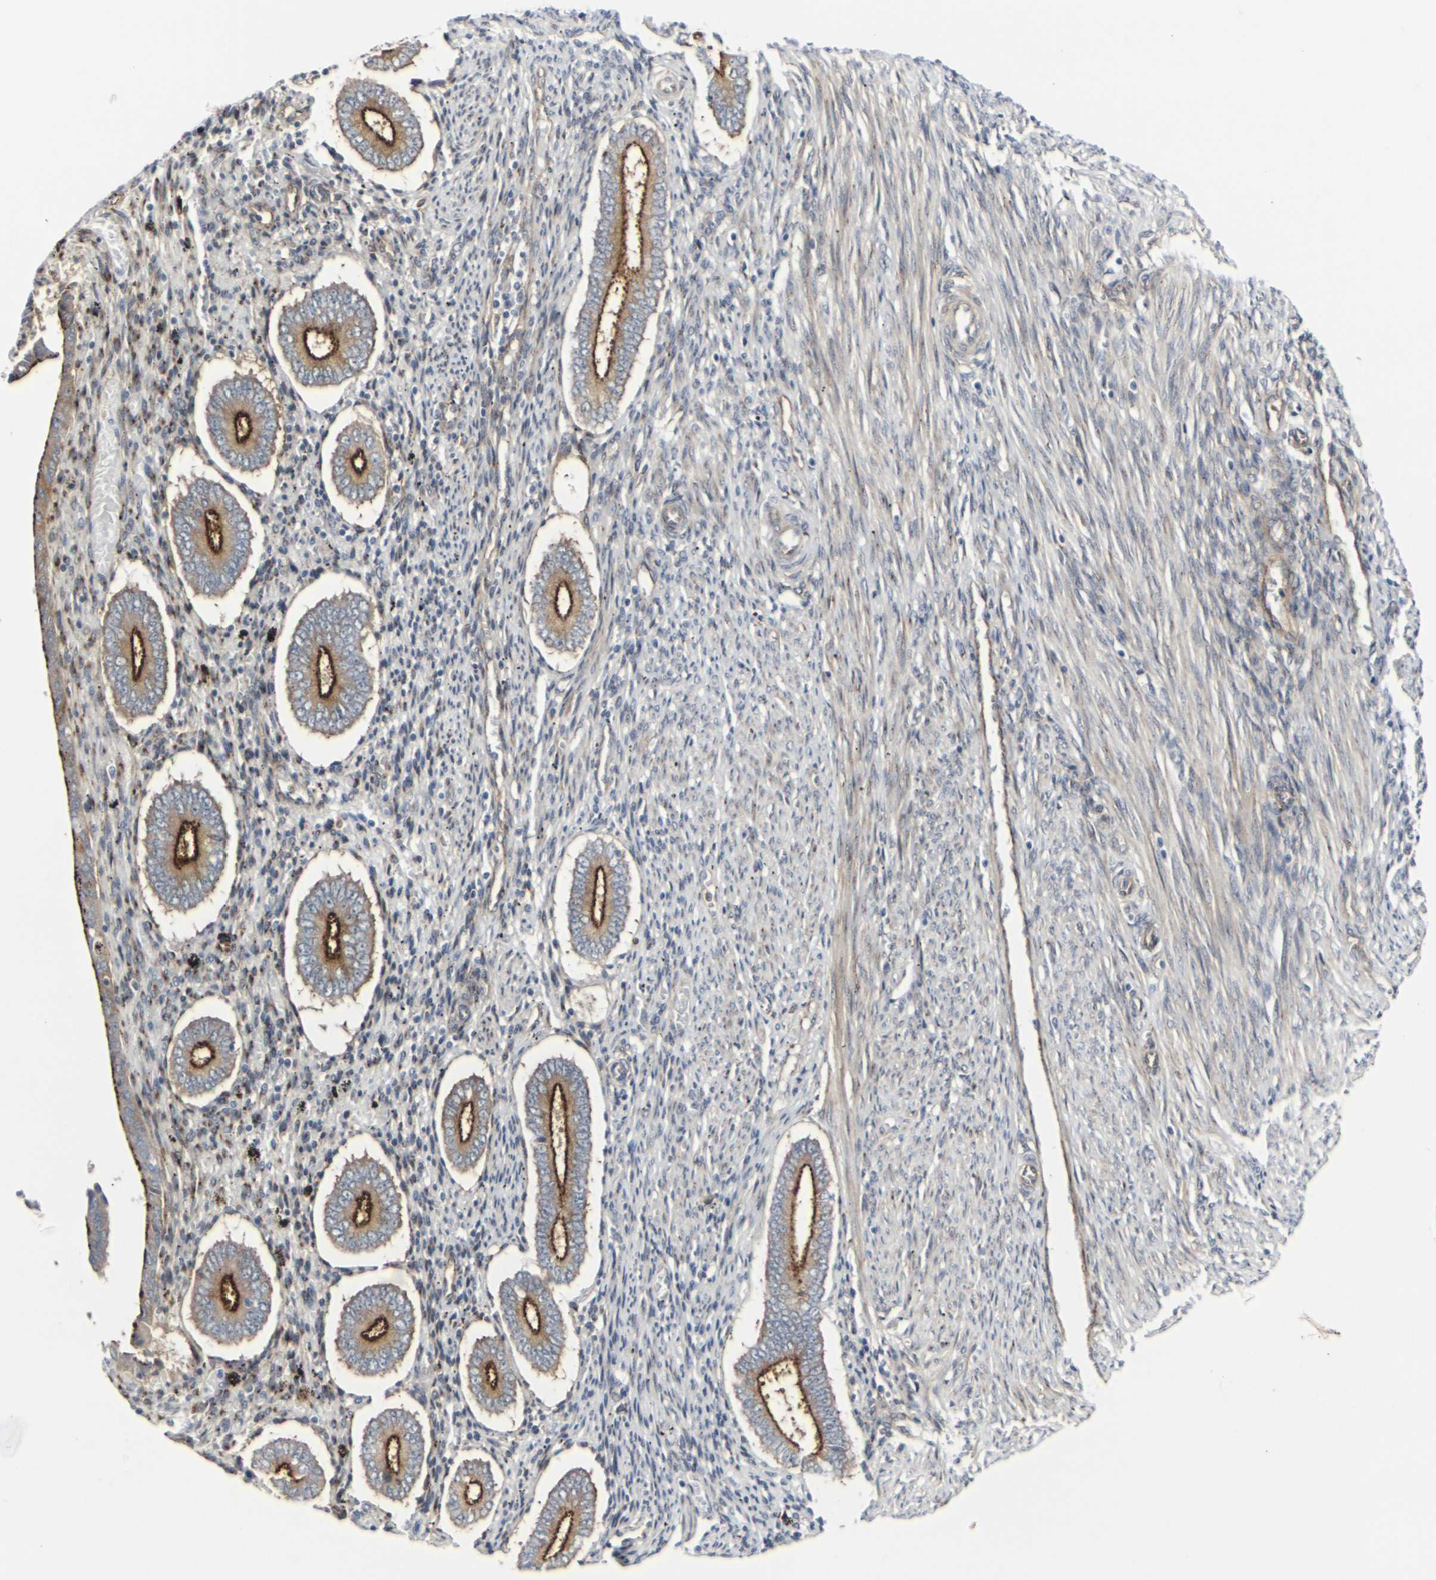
{"staining": {"intensity": "moderate", "quantity": ">75%", "location": "cytoplasmic/membranous"}, "tissue": "endometrium", "cell_type": "Cells in endometrial stroma", "image_type": "normal", "snomed": [{"axis": "morphology", "description": "Normal tissue, NOS"}, {"axis": "topography", "description": "Endometrium"}], "caption": "High-power microscopy captured an IHC histopathology image of benign endometrium, revealing moderate cytoplasmic/membranous staining in approximately >75% of cells in endometrial stroma.", "gene": "MYOF", "patient": {"sex": "female", "age": 42}}